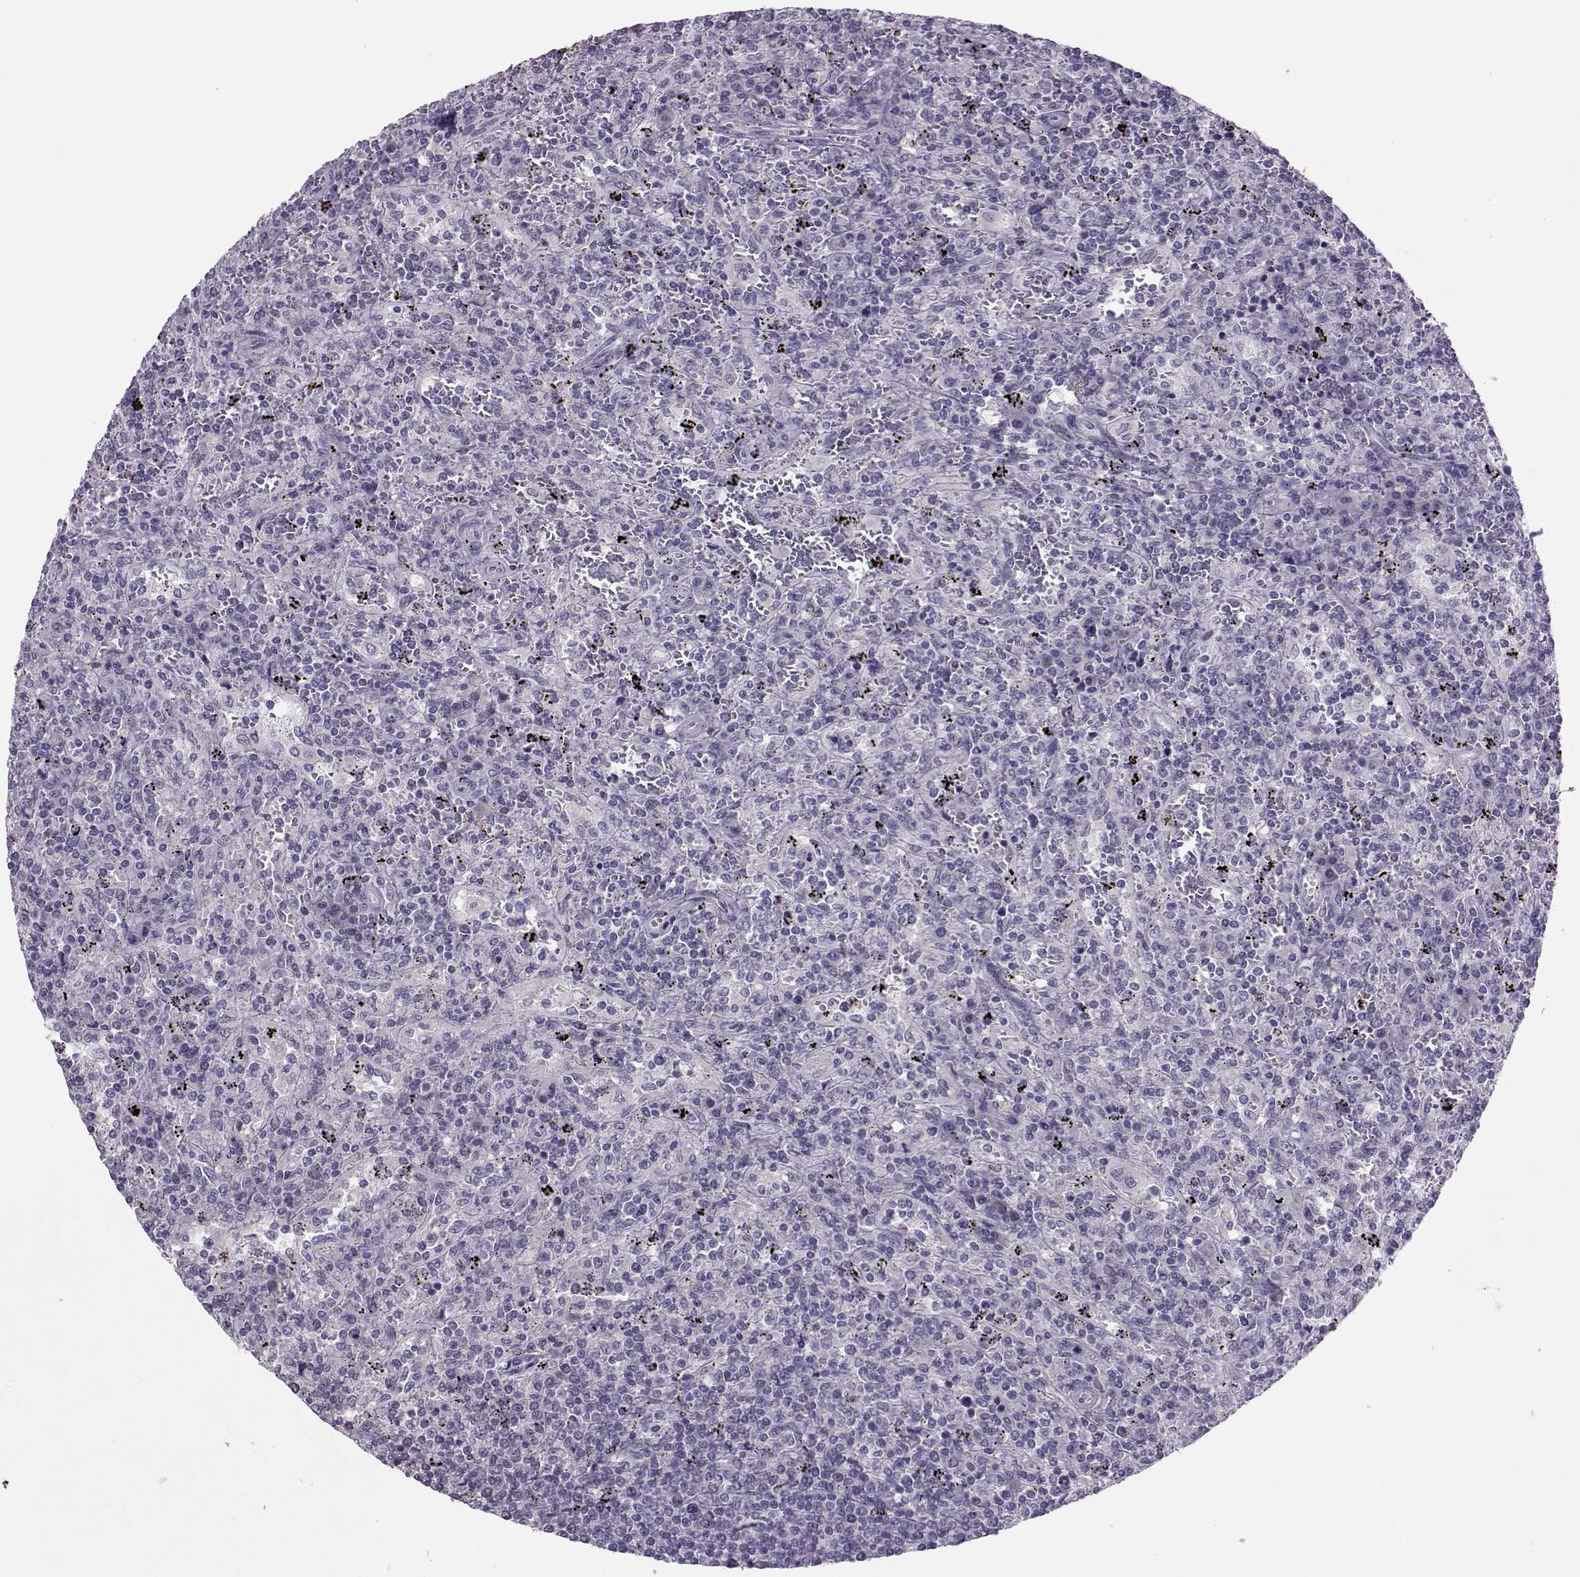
{"staining": {"intensity": "negative", "quantity": "none", "location": "none"}, "tissue": "lymphoma", "cell_type": "Tumor cells", "image_type": "cancer", "snomed": [{"axis": "morphology", "description": "Malignant lymphoma, non-Hodgkin's type, Low grade"}, {"axis": "topography", "description": "Spleen"}], "caption": "This is an IHC image of human low-grade malignant lymphoma, non-Hodgkin's type. There is no positivity in tumor cells.", "gene": "ASRGL1", "patient": {"sex": "male", "age": 62}}